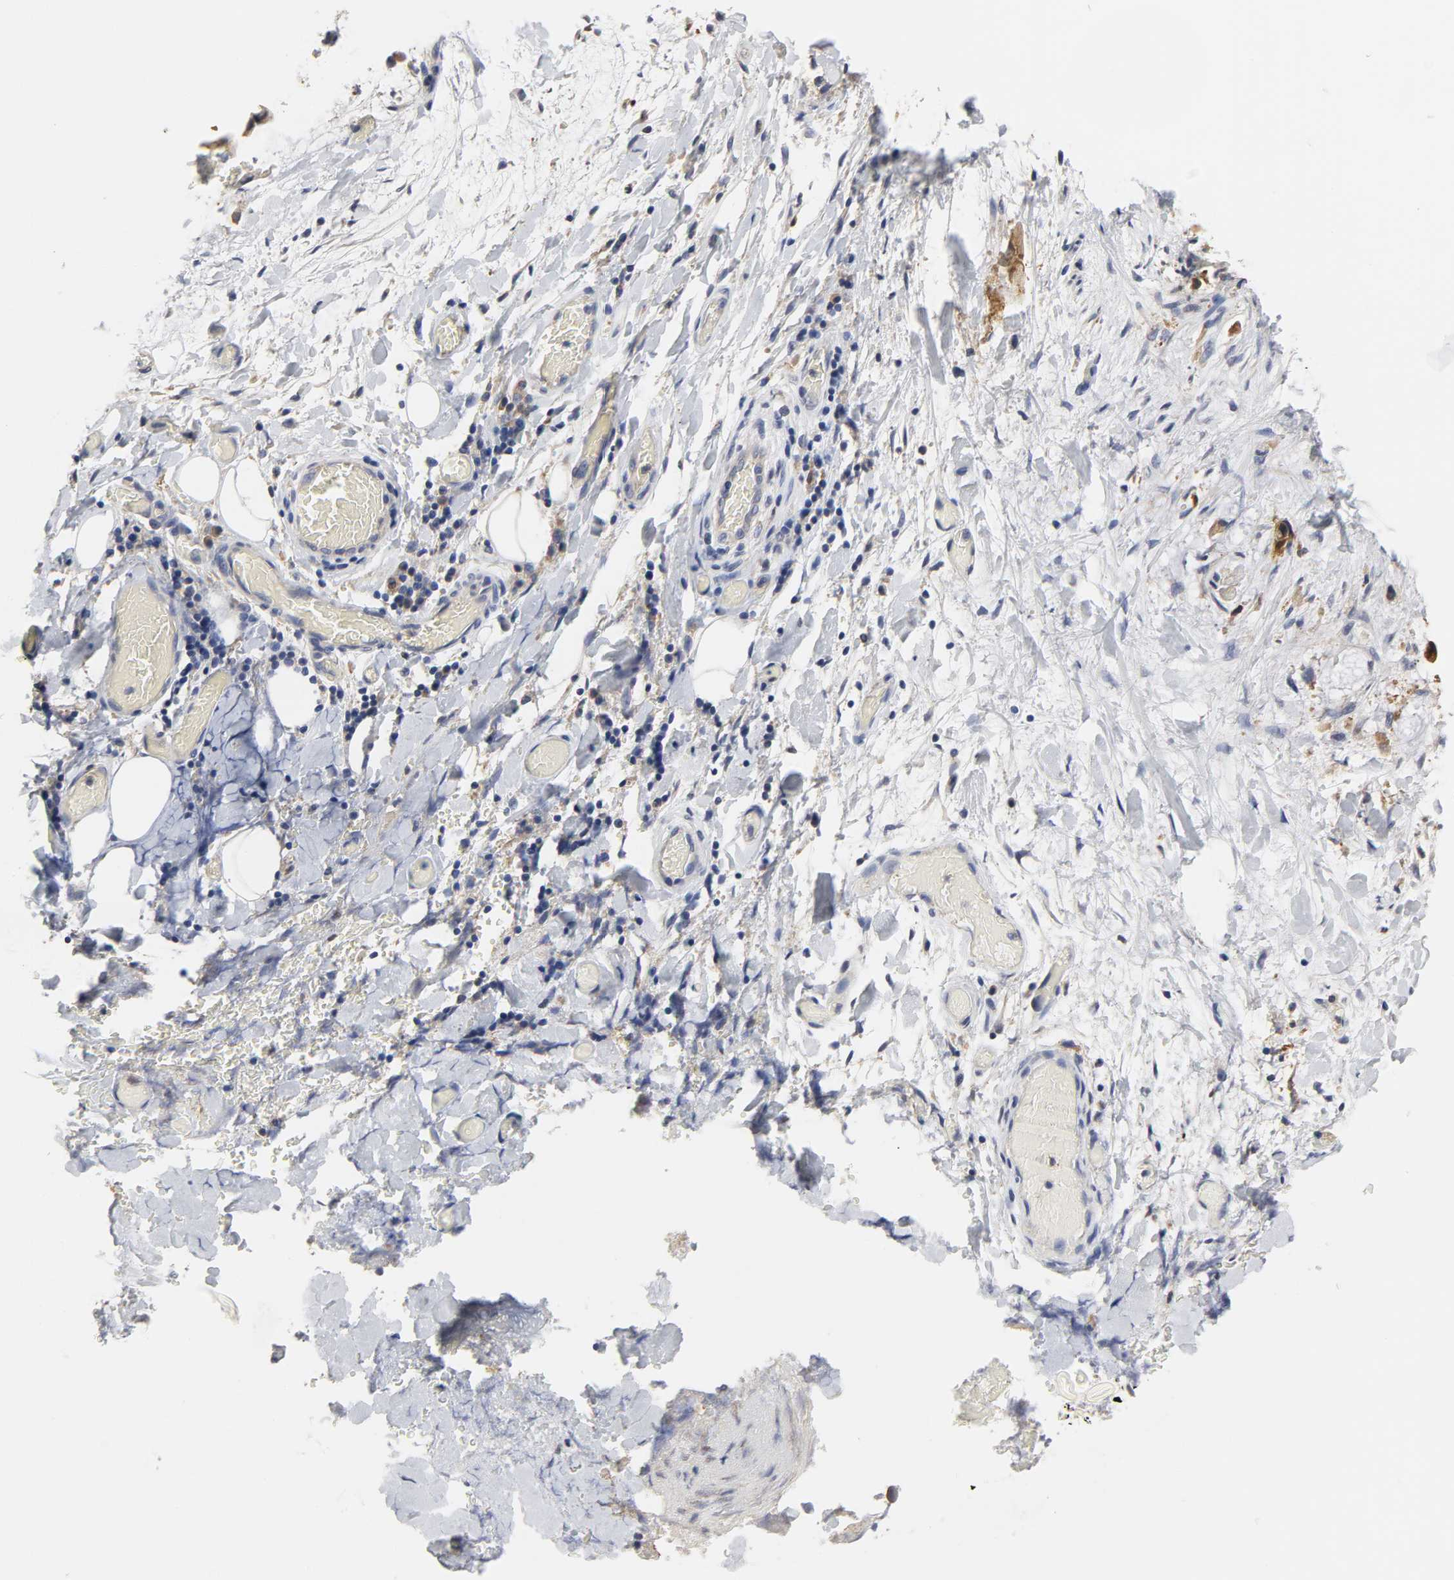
{"staining": {"intensity": "negative", "quantity": "none", "location": "none"}, "tissue": "adipose tissue", "cell_type": "Adipocytes", "image_type": "normal", "snomed": [{"axis": "morphology", "description": "Normal tissue, NOS"}, {"axis": "morphology", "description": "Cholangiocarcinoma"}, {"axis": "topography", "description": "Liver"}, {"axis": "topography", "description": "Peripheral nerve tissue"}], "caption": "DAB immunohistochemical staining of benign adipose tissue shows no significant expression in adipocytes. (DAB IHC visualized using brightfield microscopy, high magnification).", "gene": "HCK", "patient": {"sex": "male", "age": 50}}